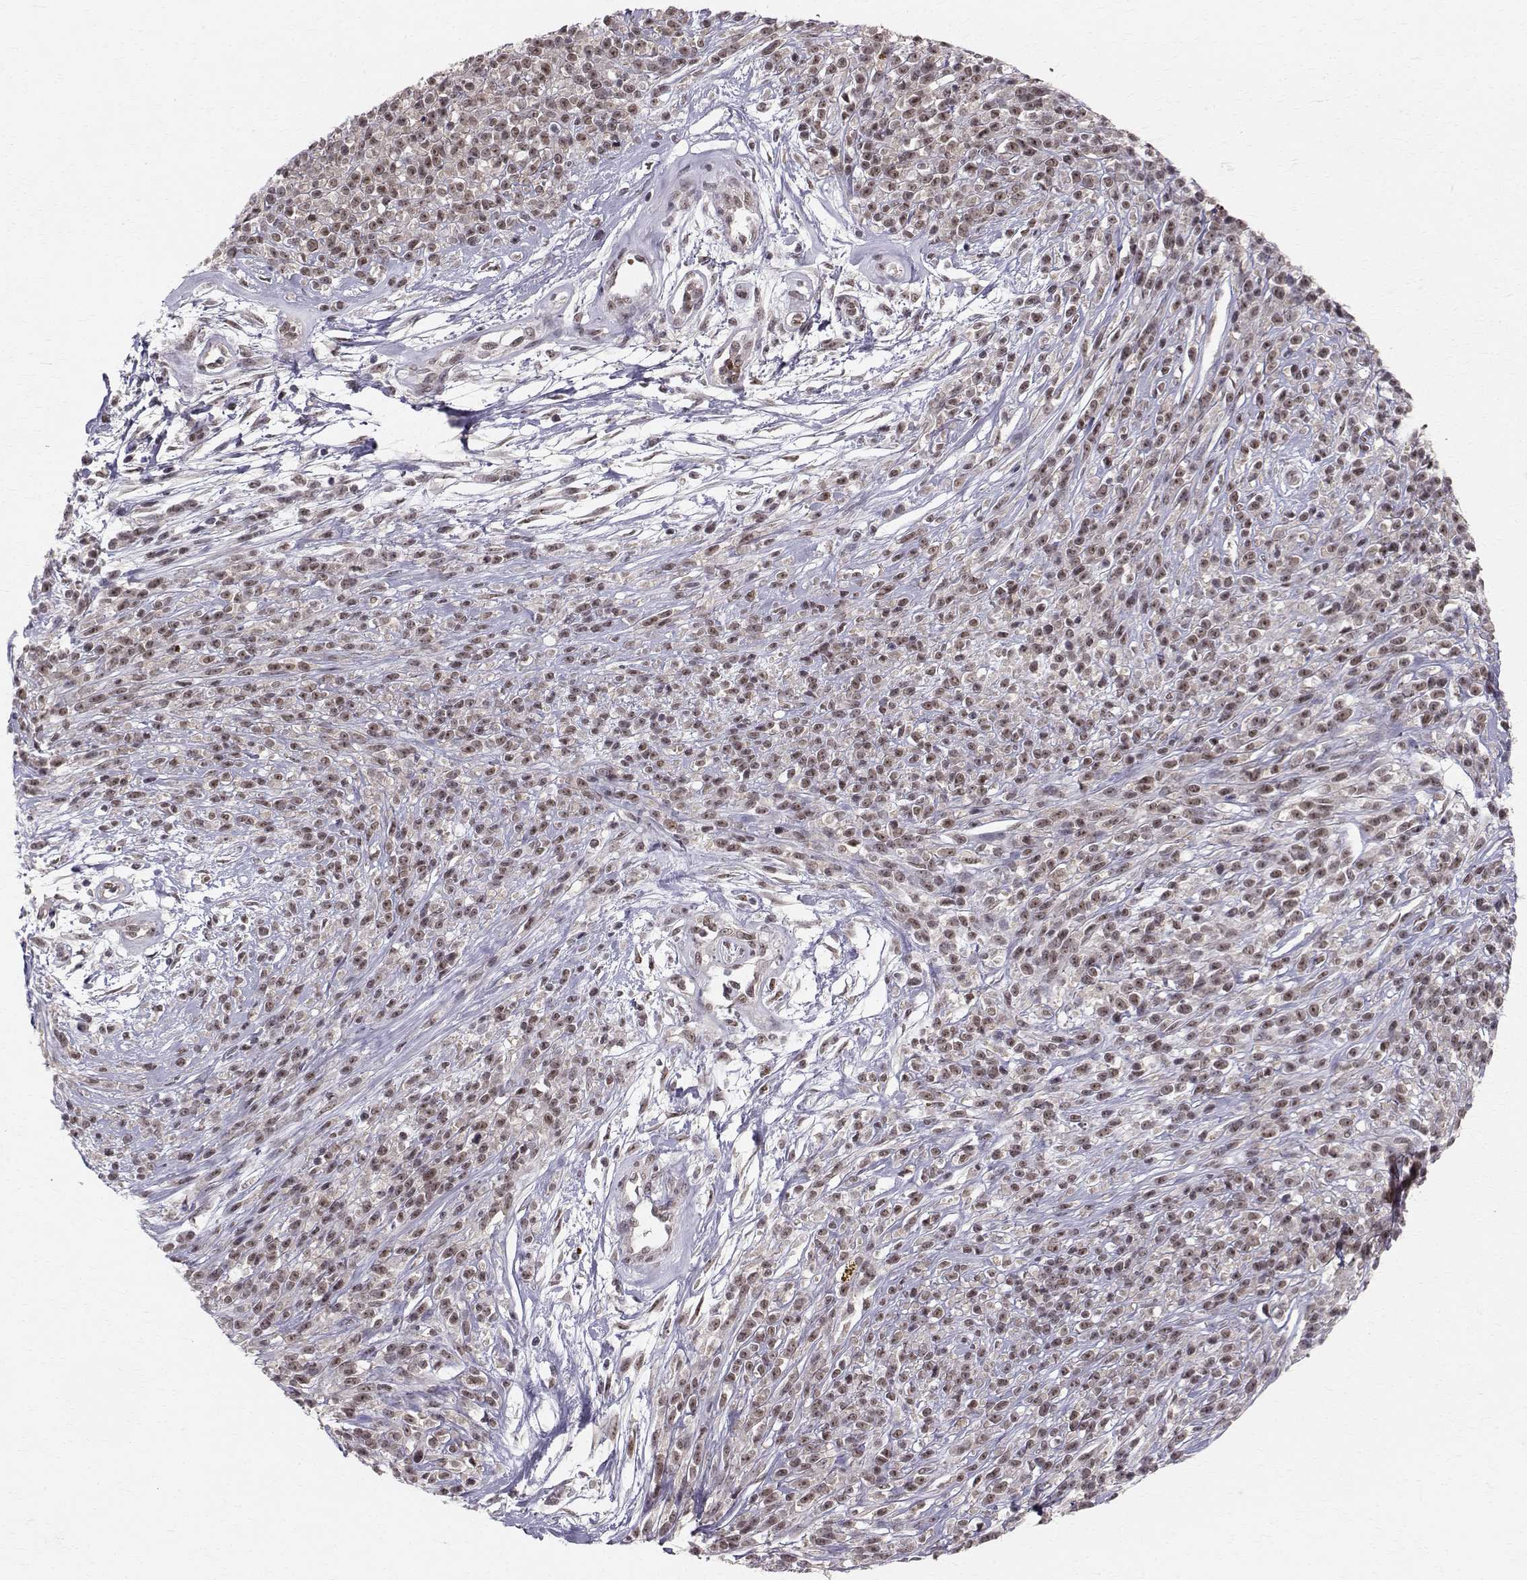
{"staining": {"intensity": "moderate", "quantity": "25%-75%", "location": "nuclear"}, "tissue": "melanoma", "cell_type": "Tumor cells", "image_type": "cancer", "snomed": [{"axis": "morphology", "description": "Malignant melanoma, NOS"}, {"axis": "topography", "description": "Skin"}, {"axis": "topography", "description": "Skin of trunk"}], "caption": "Malignant melanoma stained with DAB immunohistochemistry exhibits medium levels of moderate nuclear expression in approximately 25%-75% of tumor cells. (DAB (3,3'-diaminobenzidine) = brown stain, brightfield microscopy at high magnification).", "gene": "RPP38", "patient": {"sex": "male", "age": 74}}